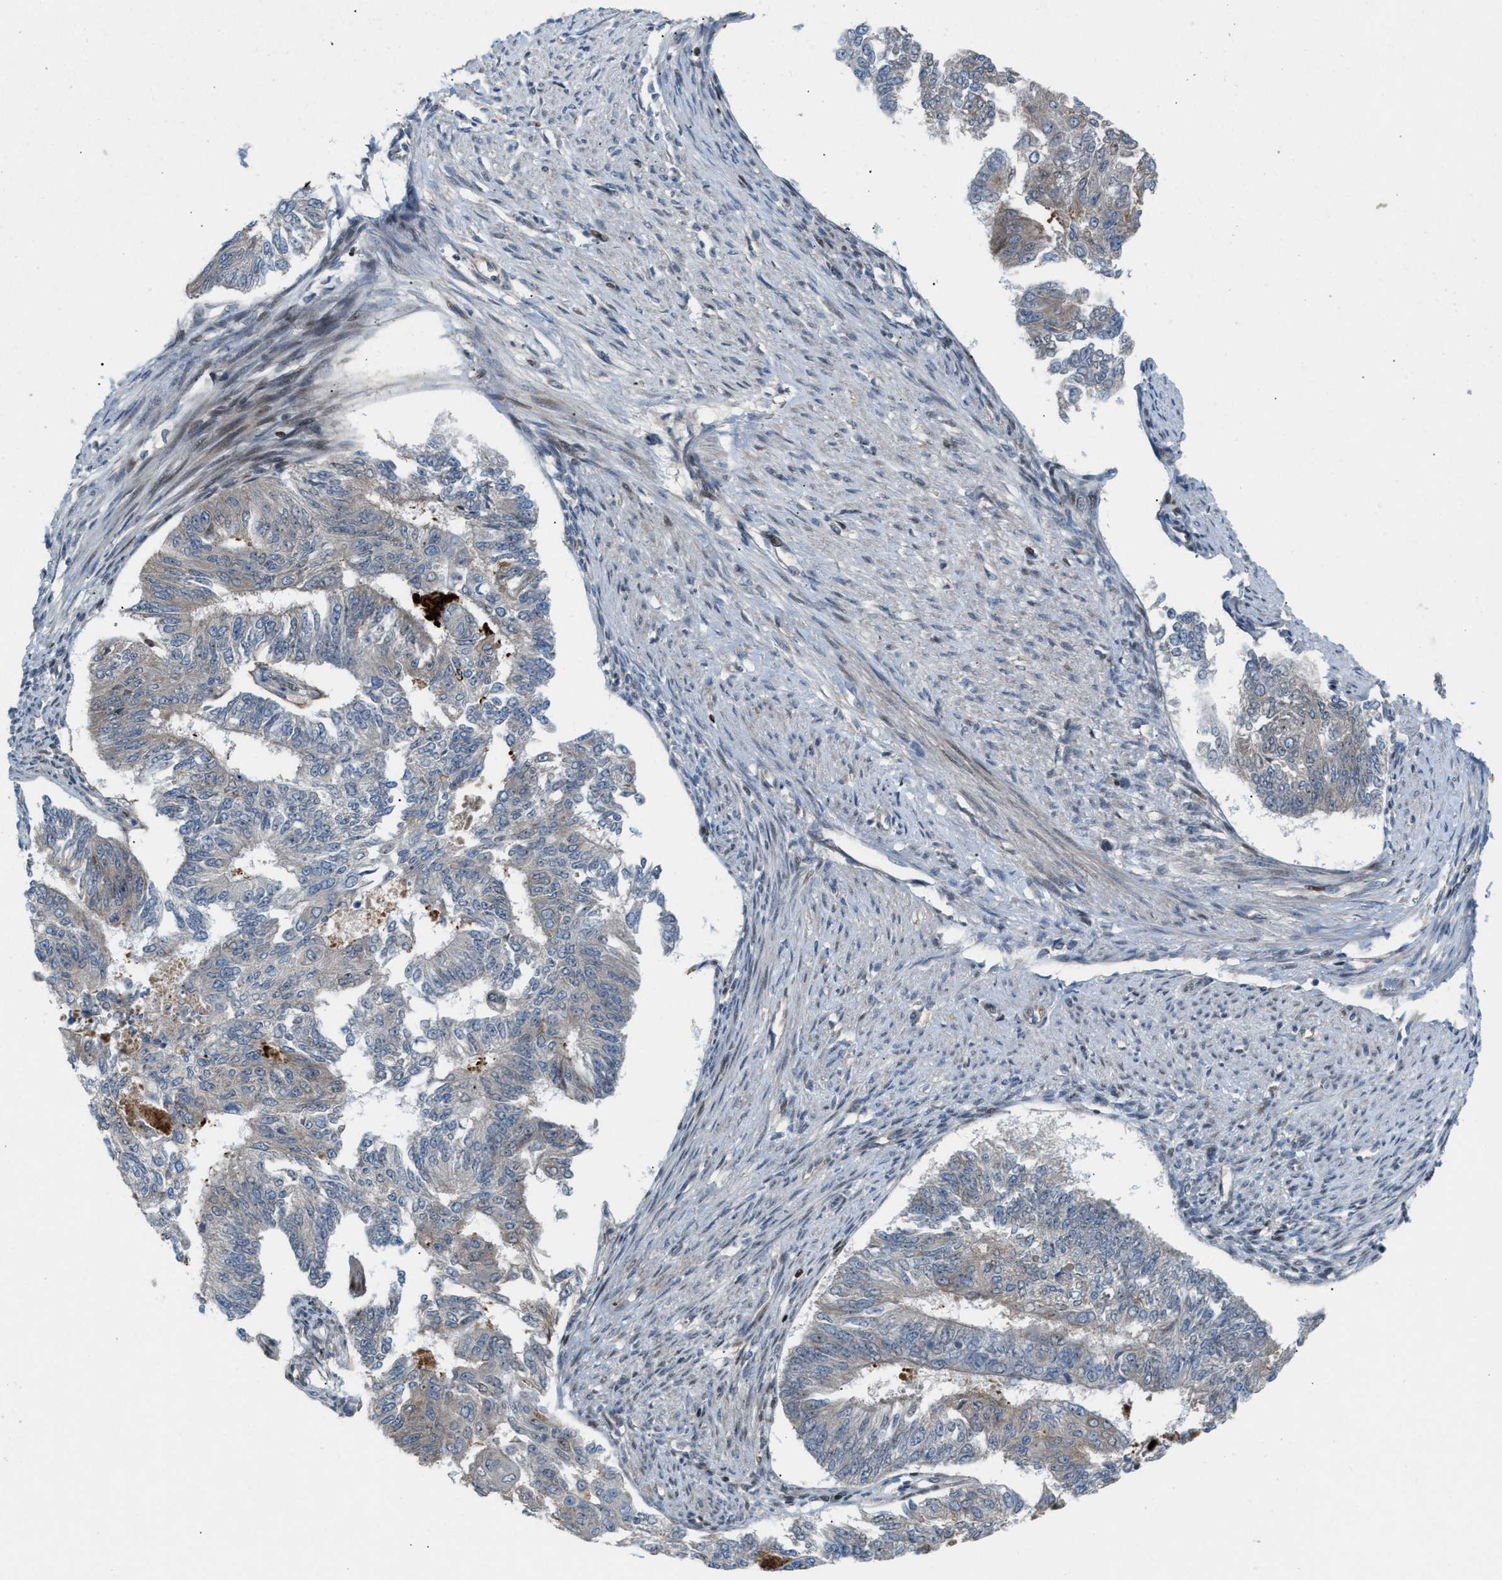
{"staining": {"intensity": "weak", "quantity": "<25%", "location": "cytoplasmic/membranous"}, "tissue": "endometrial cancer", "cell_type": "Tumor cells", "image_type": "cancer", "snomed": [{"axis": "morphology", "description": "Adenocarcinoma, NOS"}, {"axis": "topography", "description": "Endometrium"}], "caption": "DAB (3,3'-diaminobenzidine) immunohistochemical staining of endometrial adenocarcinoma displays no significant positivity in tumor cells.", "gene": "ZNF276", "patient": {"sex": "female", "age": 32}}